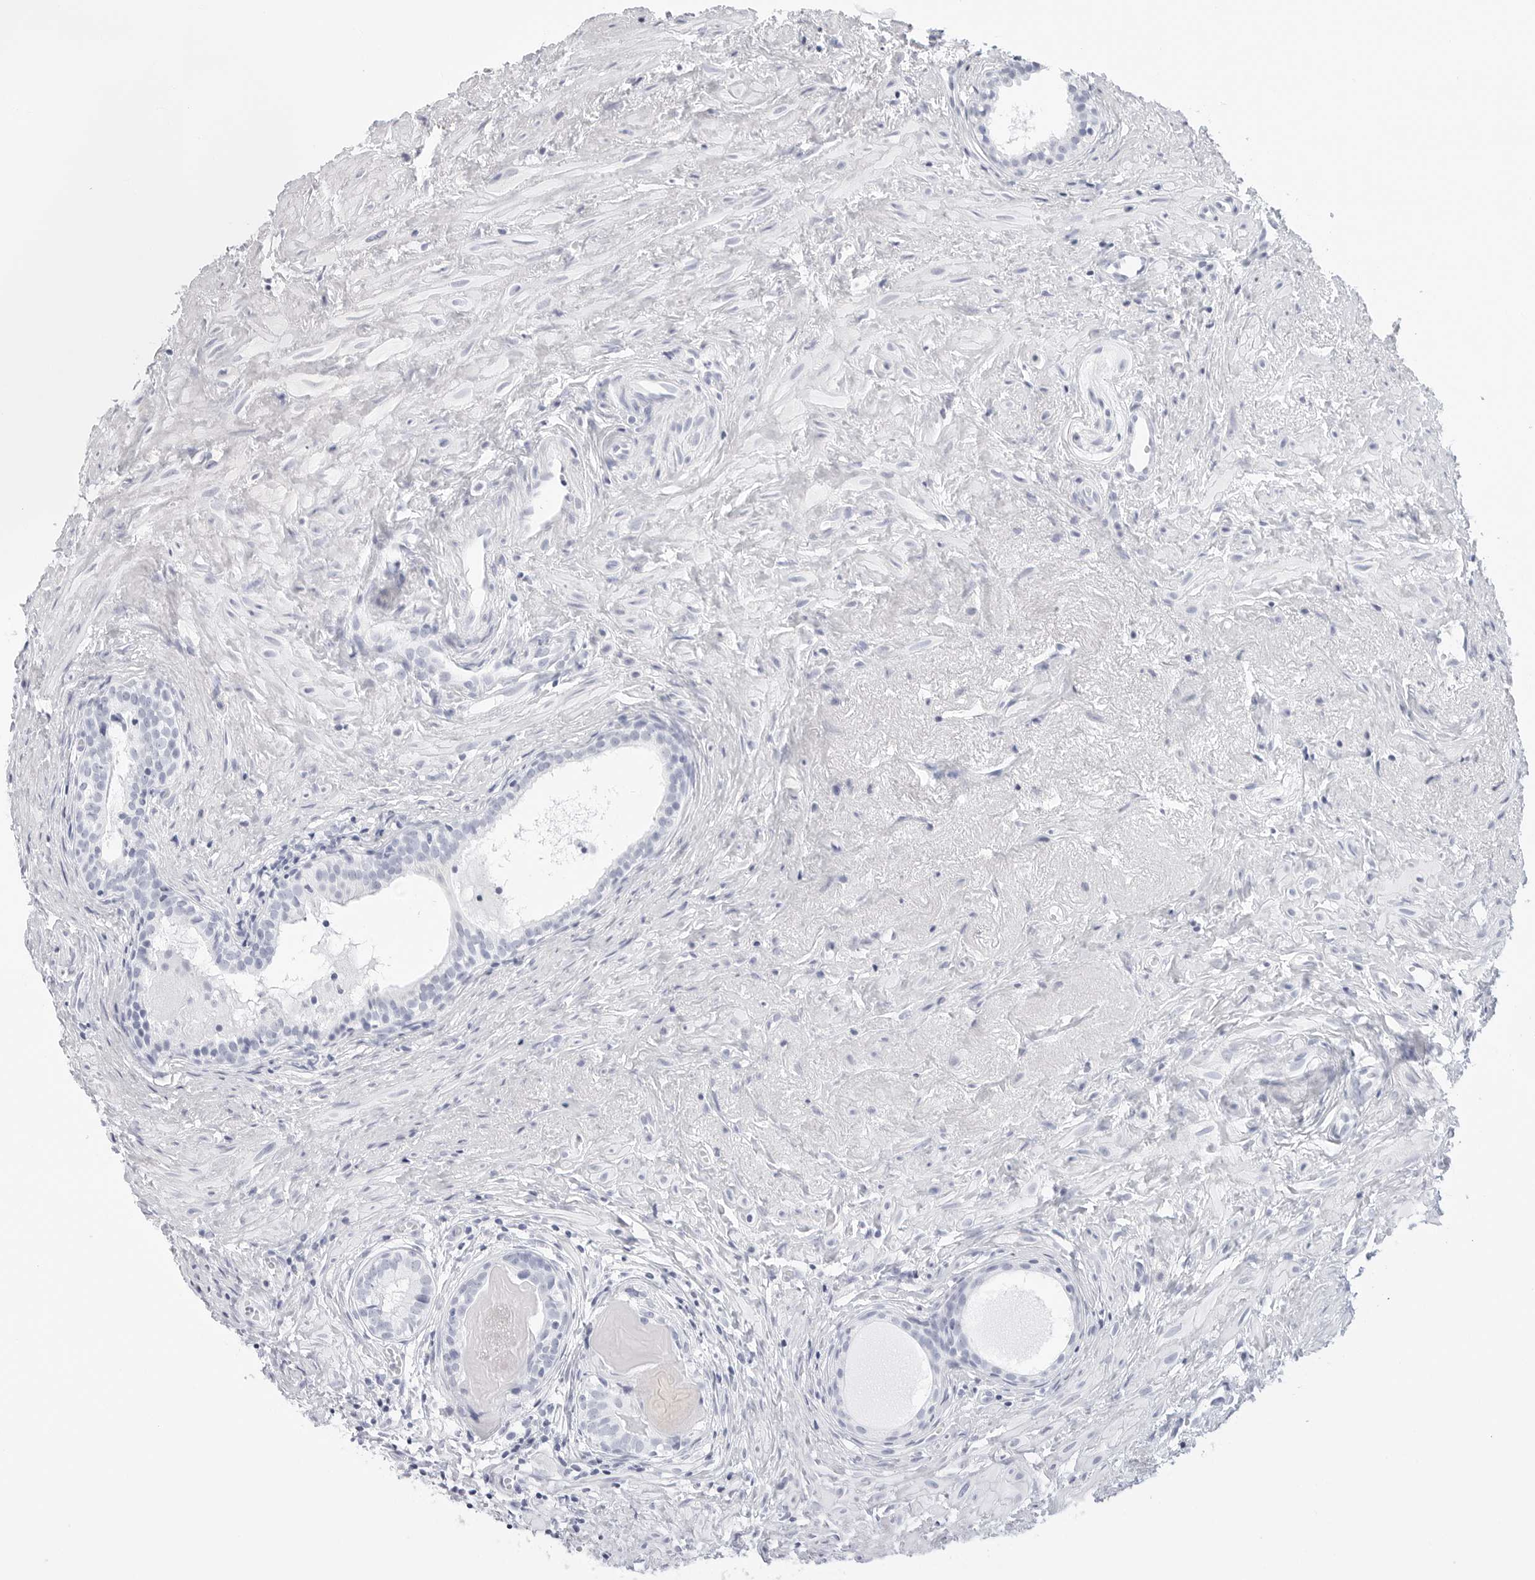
{"staining": {"intensity": "negative", "quantity": "none", "location": "none"}, "tissue": "prostate cancer", "cell_type": "Tumor cells", "image_type": "cancer", "snomed": [{"axis": "morphology", "description": "Adenocarcinoma, Low grade"}, {"axis": "topography", "description": "Prostate"}], "caption": "An IHC micrograph of prostate adenocarcinoma (low-grade) is shown. There is no staining in tumor cells of prostate adenocarcinoma (low-grade).", "gene": "TFF2", "patient": {"sex": "male", "age": 88}}